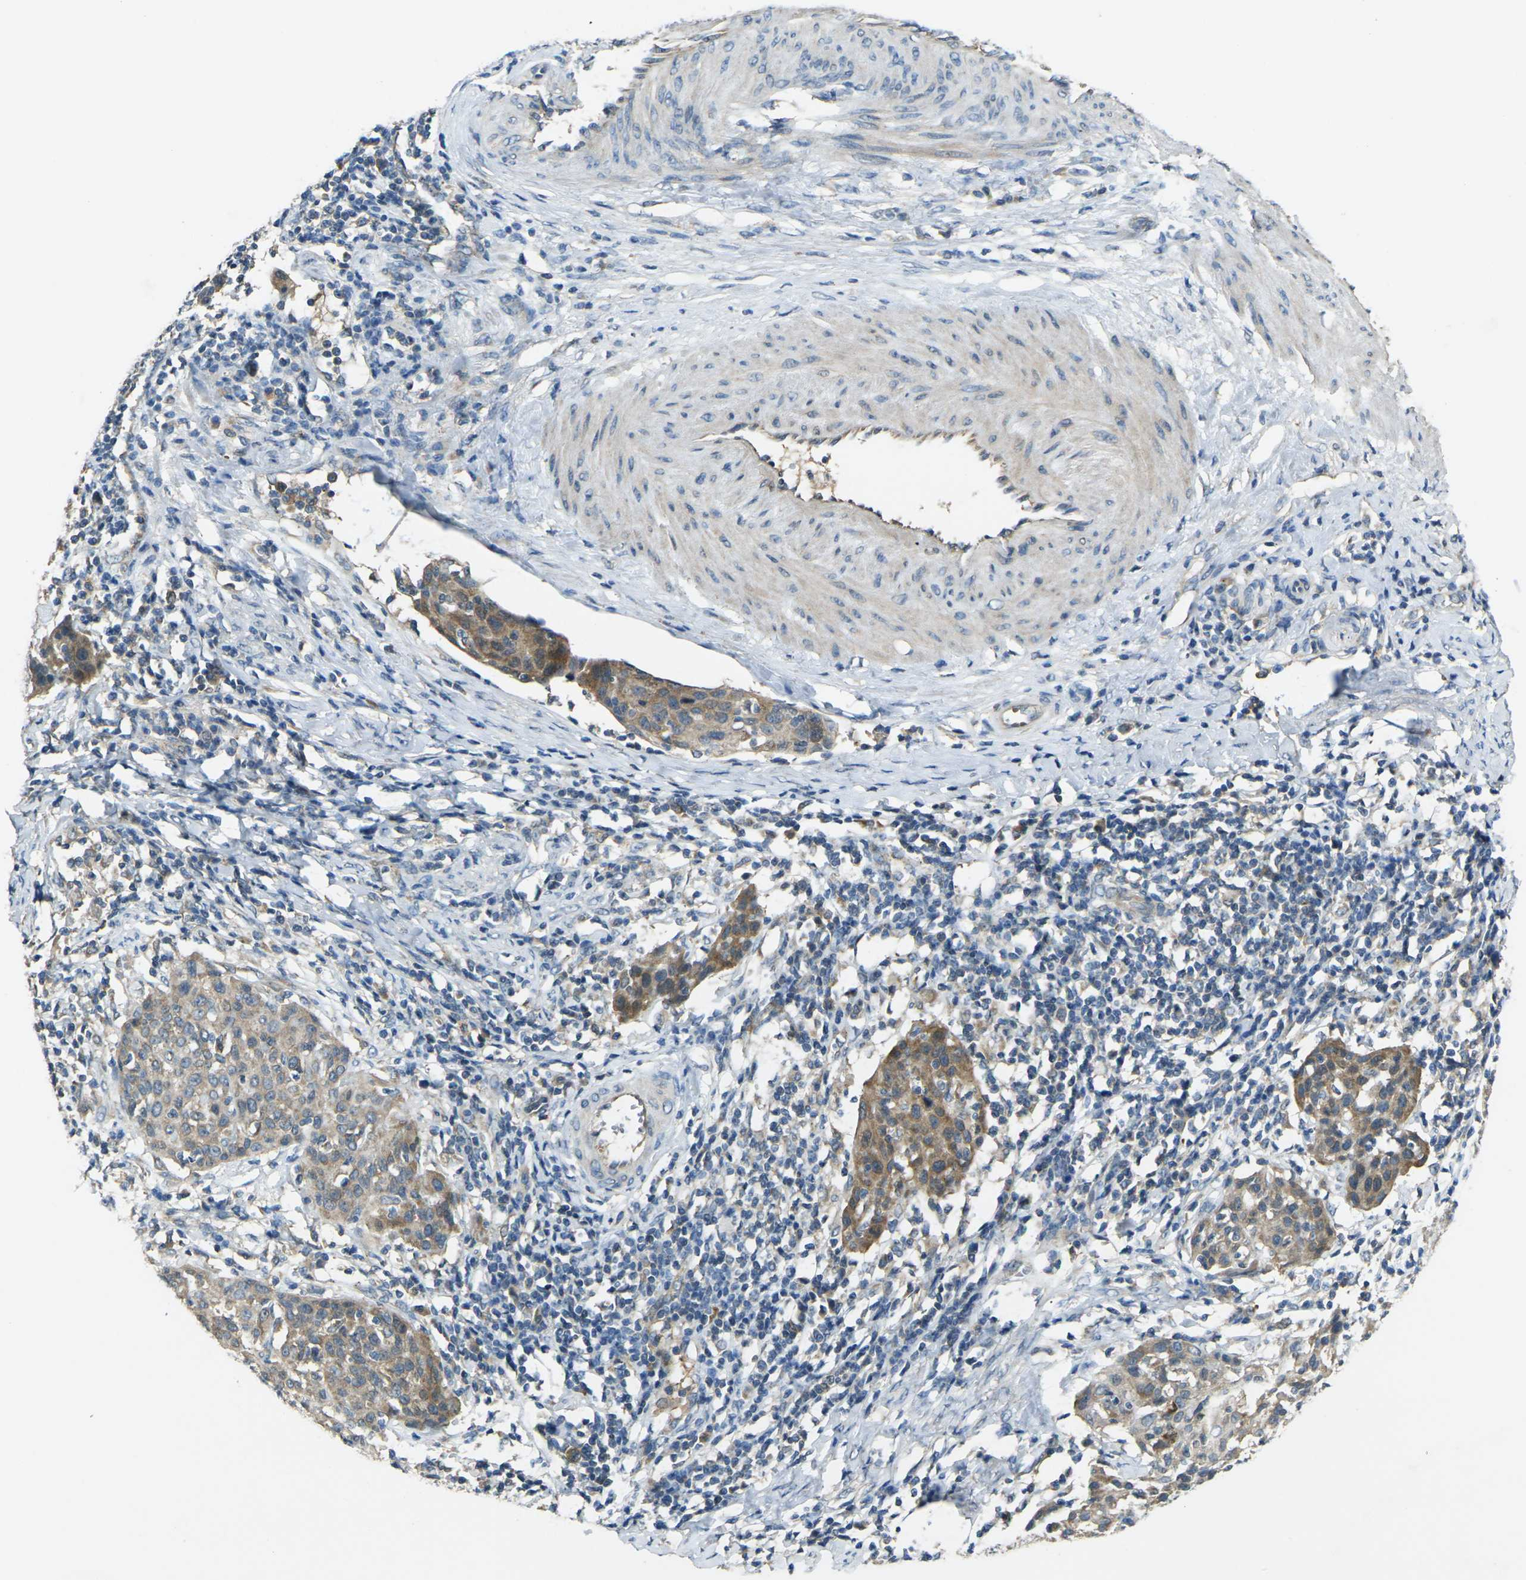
{"staining": {"intensity": "moderate", "quantity": ">75%", "location": "cytoplasmic/membranous"}, "tissue": "cervical cancer", "cell_type": "Tumor cells", "image_type": "cancer", "snomed": [{"axis": "morphology", "description": "Squamous cell carcinoma, NOS"}, {"axis": "topography", "description": "Cervix"}], "caption": "Squamous cell carcinoma (cervical) stained with a brown dye exhibits moderate cytoplasmic/membranous positive positivity in about >75% of tumor cells.", "gene": "GNA12", "patient": {"sex": "female", "age": 38}}